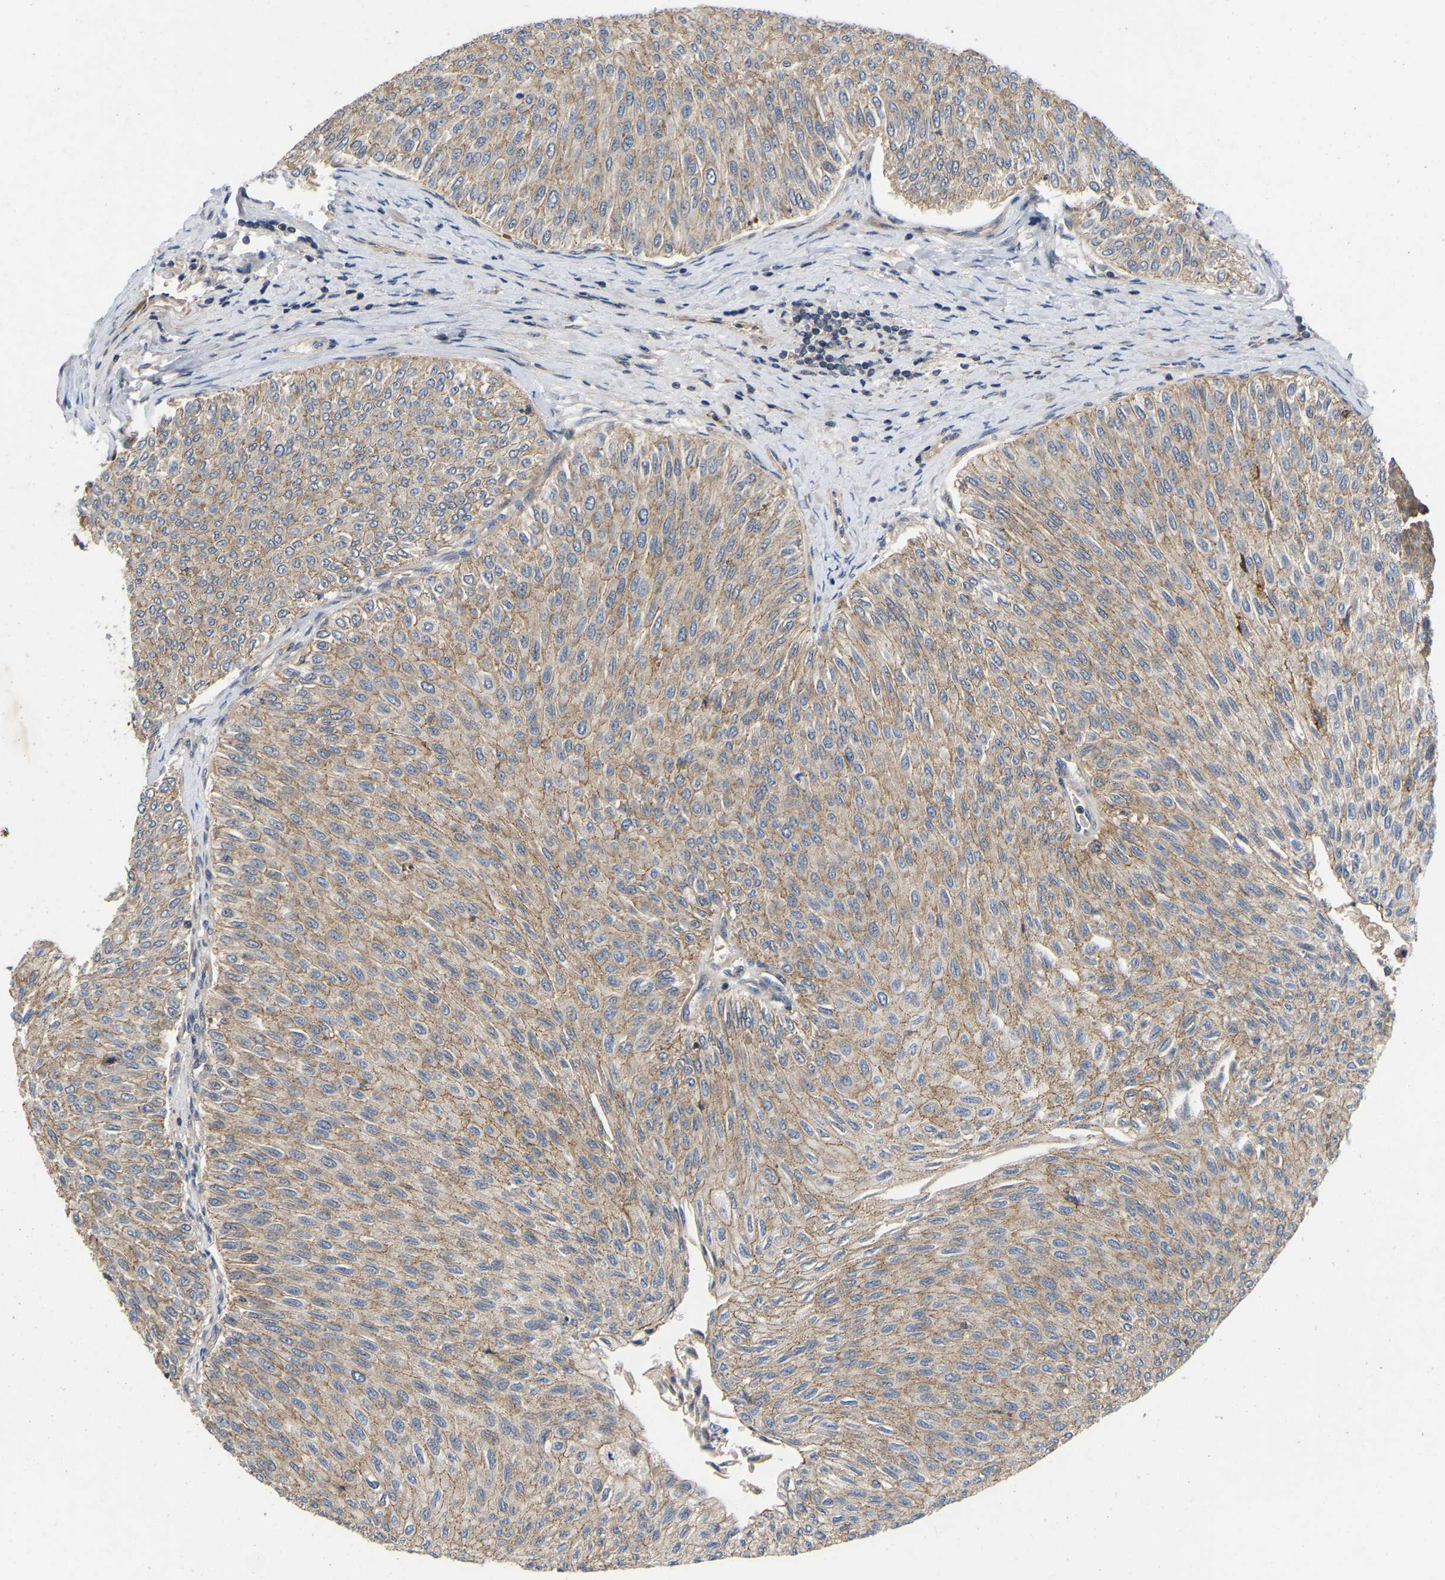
{"staining": {"intensity": "weak", "quantity": ">75%", "location": "cytoplasmic/membranous"}, "tissue": "urothelial cancer", "cell_type": "Tumor cells", "image_type": "cancer", "snomed": [{"axis": "morphology", "description": "Urothelial carcinoma, Low grade"}, {"axis": "topography", "description": "Urinary bladder"}], "caption": "Urothelial cancer tissue shows weak cytoplasmic/membranous staining in about >75% of tumor cells (DAB = brown stain, brightfield microscopy at high magnification).", "gene": "PRDM14", "patient": {"sex": "male", "age": 78}}